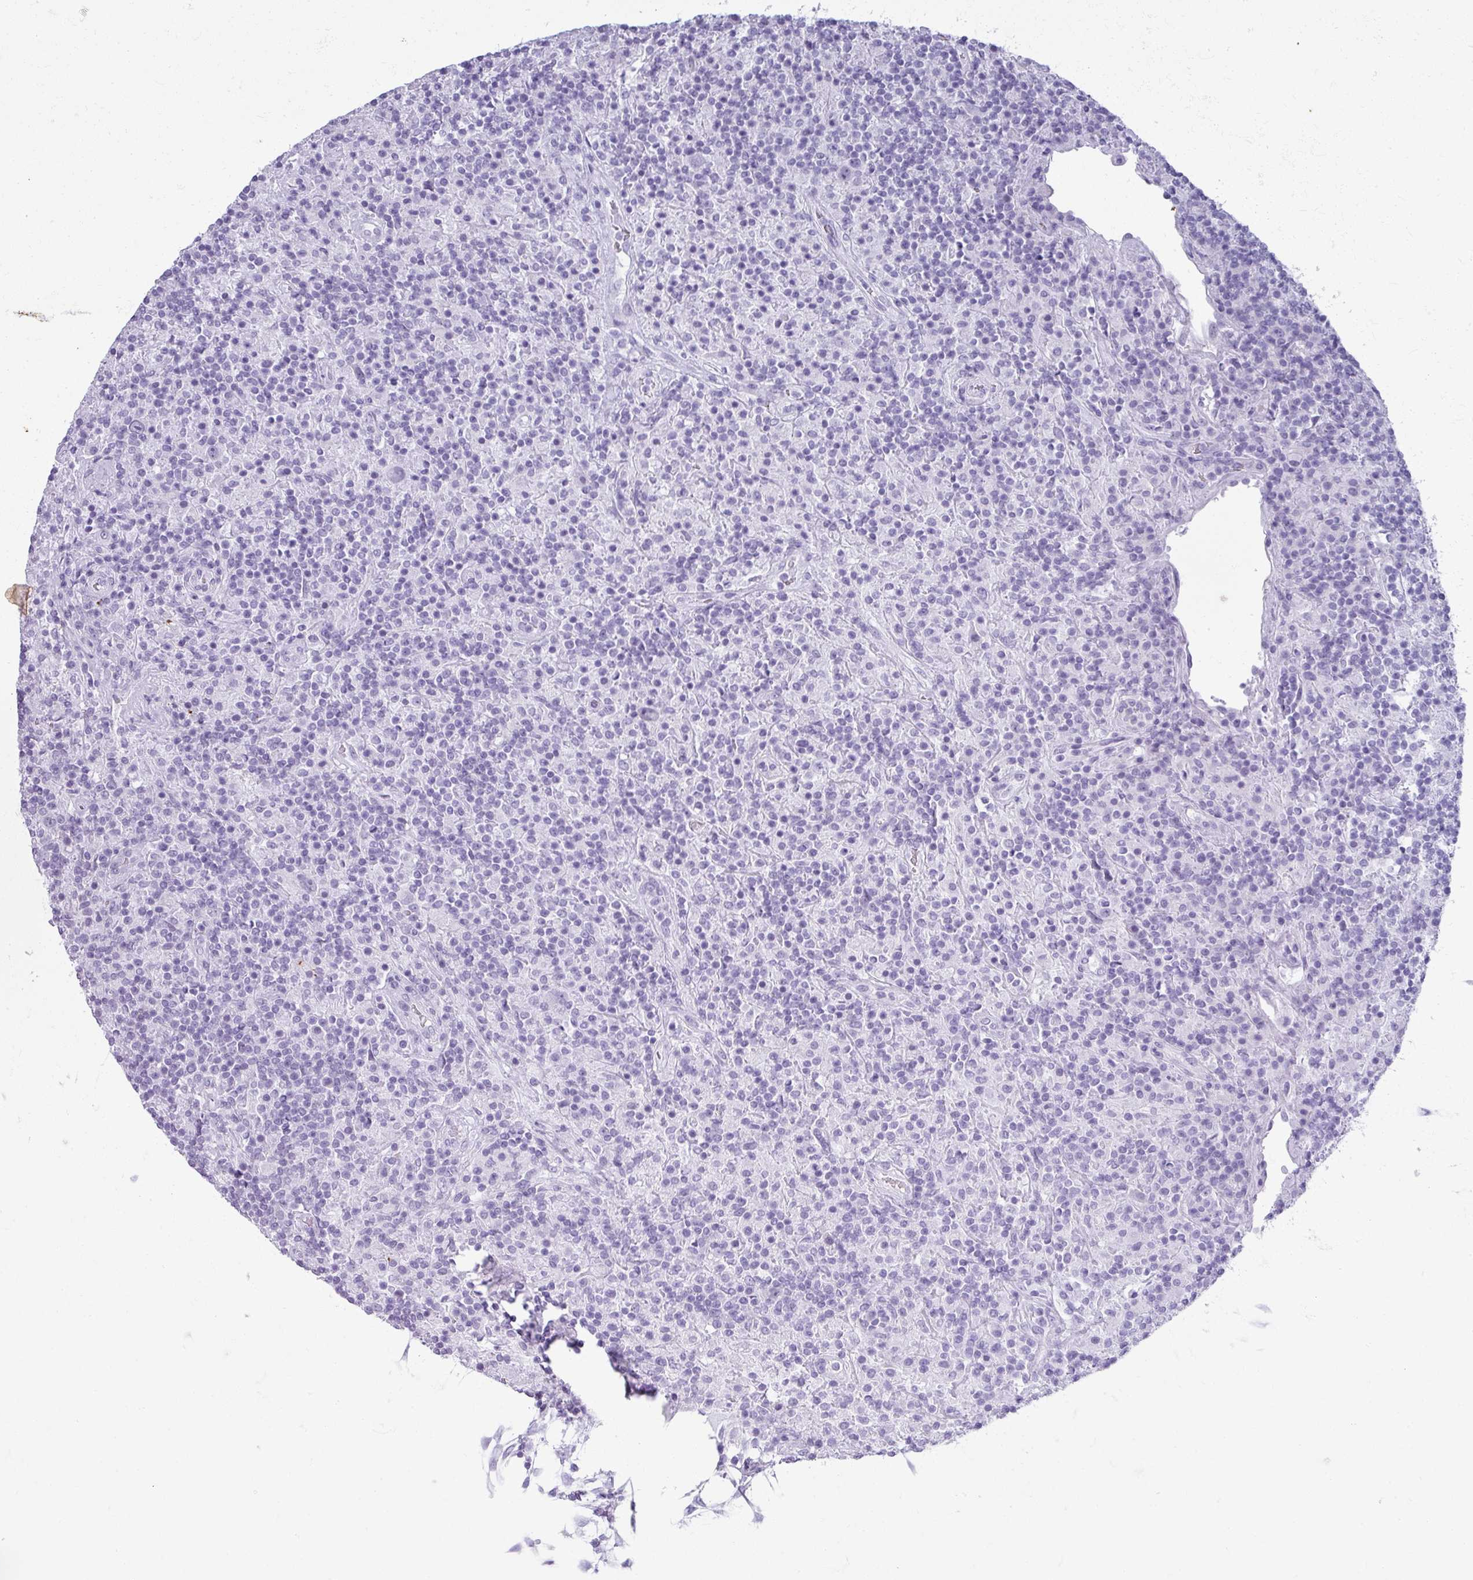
{"staining": {"intensity": "negative", "quantity": "none", "location": "none"}, "tissue": "lymphoma", "cell_type": "Tumor cells", "image_type": "cancer", "snomed": [{"axis": "morphology", "description": "Hodgkin's disease, NOS"}, {"axis": "topography", "description": "Lymph node"}], "caption": "An immunohistochemistry (IHC) histopathology image of lymphoma is shown. There is no staining in tumor cells of lymphoma. Brightfield microscopy of IHC stained with DAB (brown) and hematoxylin (blue), captured at high magnification.", "gene": "RBMY1F", "patient": {"sex": "male", "age": 70}}